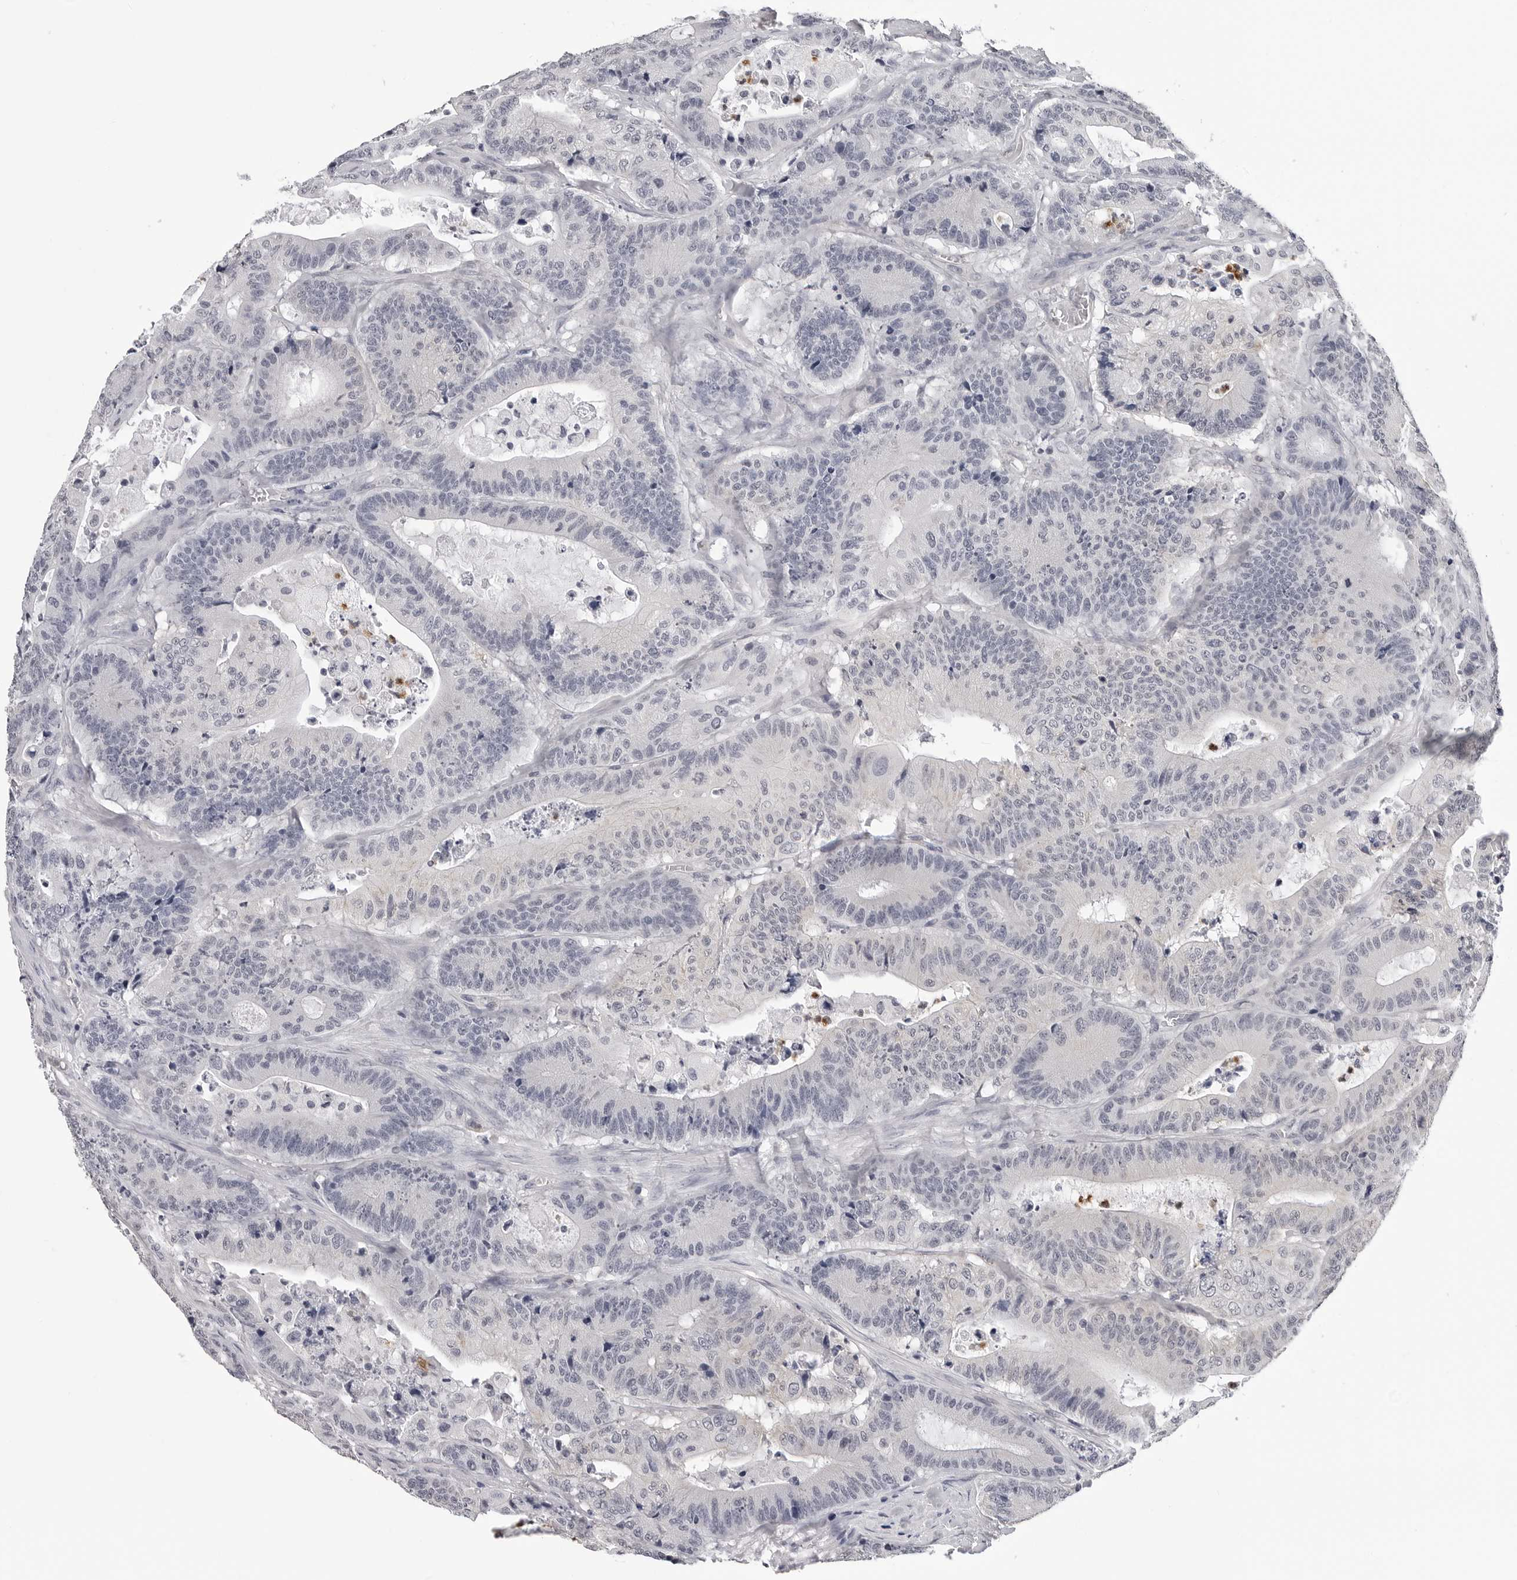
{"staining": {"intensity": "negative", "quantity": "none", "location": "none"}, "tissue": "colorectal cancer", "cell_type": "Tumor cells", "image_type": "cancer", "snomed": [{"axis": "morphology", "description": "Adenocarcinoma, NOS"}, {"axis": "topography", "description": "Colon"}], "caption": "Colorectal cancer (adenocarcinoma) was stained to show a protein in brown. There is no significant staining in tumor cells.", "gene": "TRMT13", "patient": {"sex": "female", "age": 84}}